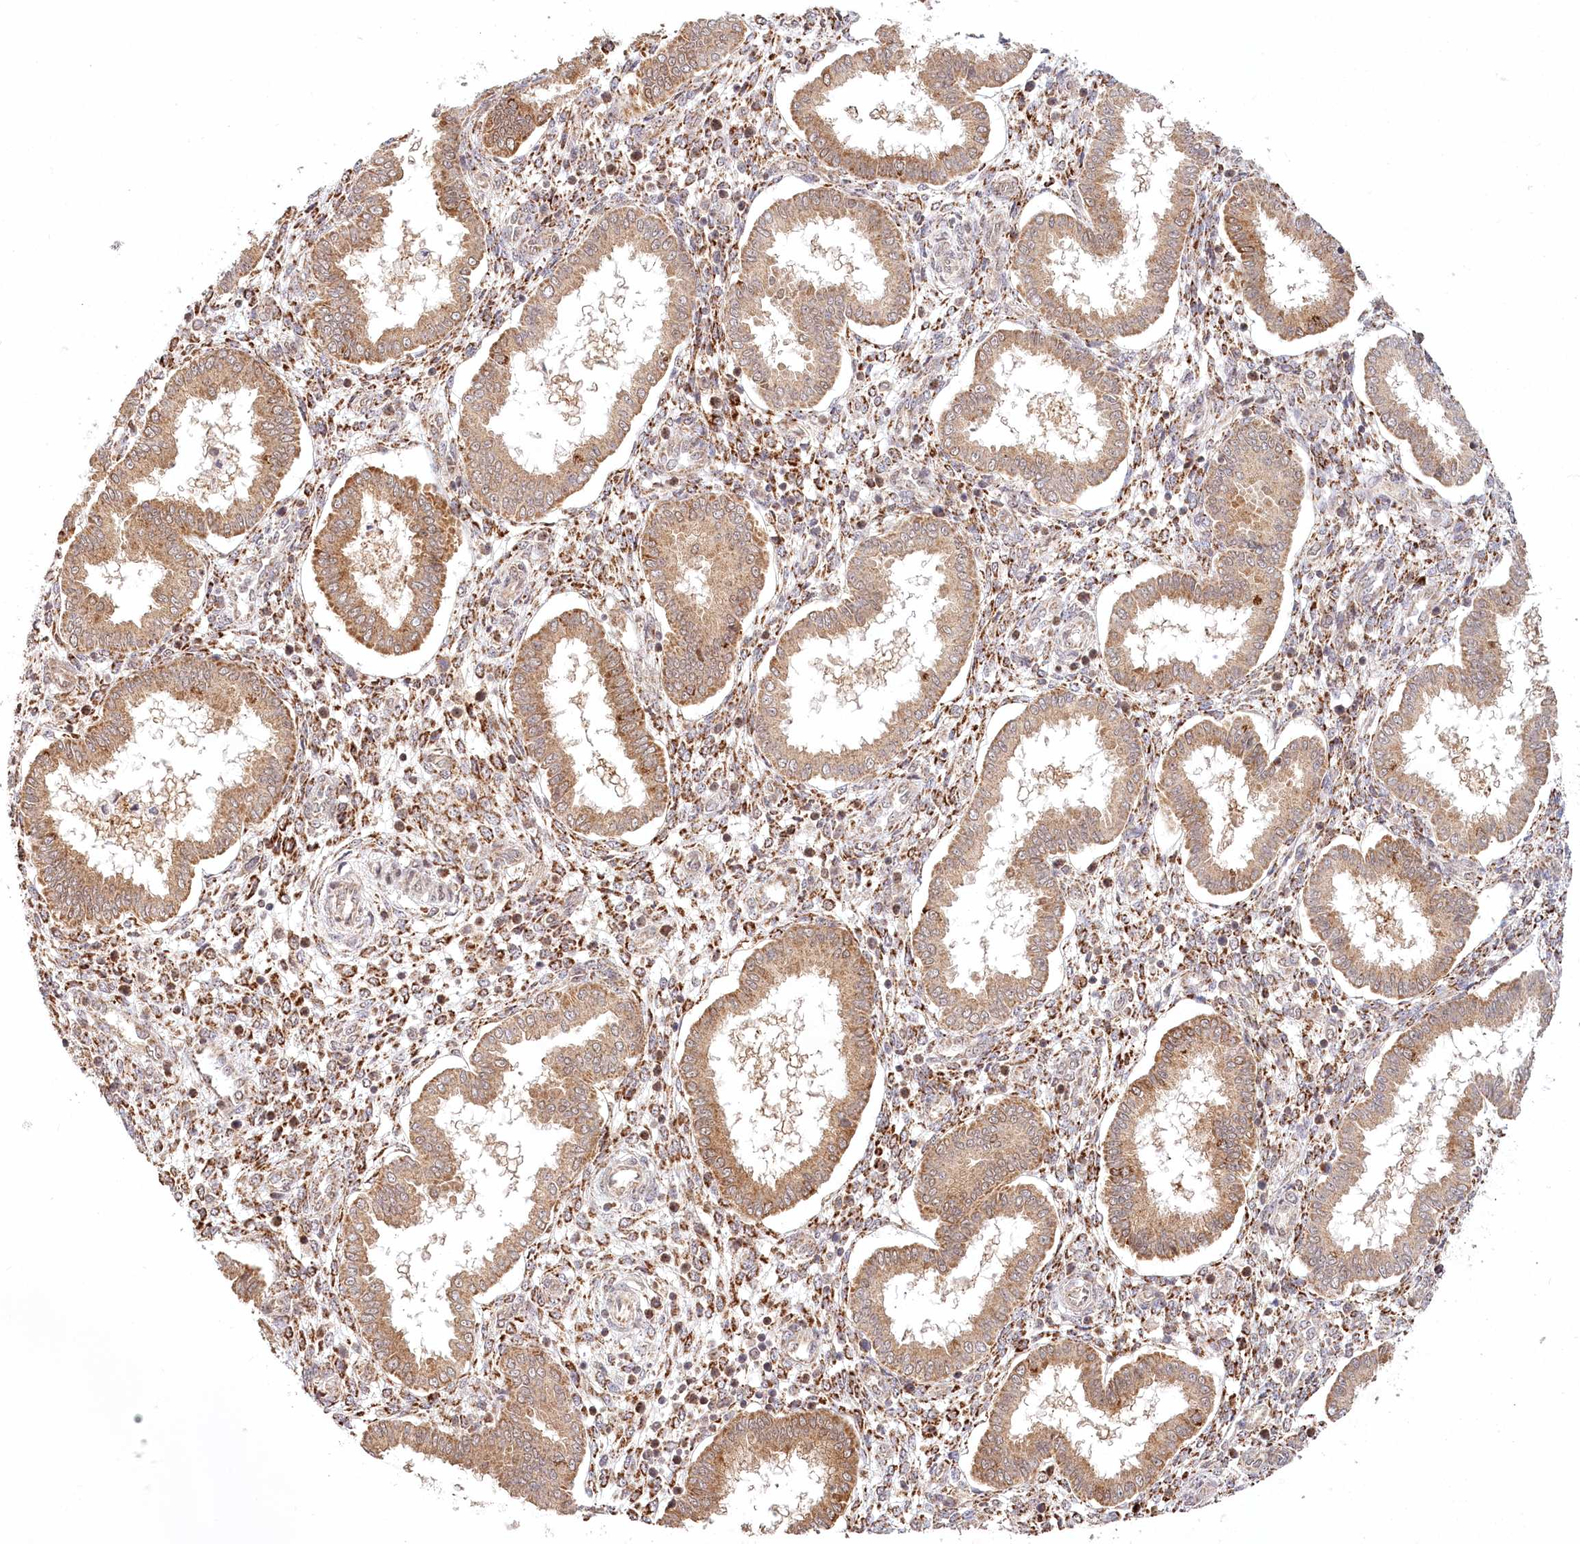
{"staining": {"intensity": "moderate", "quantity": "25%-75%", "location": "cytoplasmic/membranous"}, "tissue": "endometrium", "cell_type": "Cells in endometrial stroma", "image_type": "normal", "snomed": [{"axis": "morphology", "description": "Normal tissue, NOS"}, {"axis": "topography", "description": "Endometrium"}], "caption": "Brown immunohistochemical staining in unremarkable endometrium demonstrates moderate cytoplasmic/membranous staining in about 25%-75% of cells in endometrial stroma.", "gene": "RTN4IP1", "patient": {"sex": "female", "age": 24}}